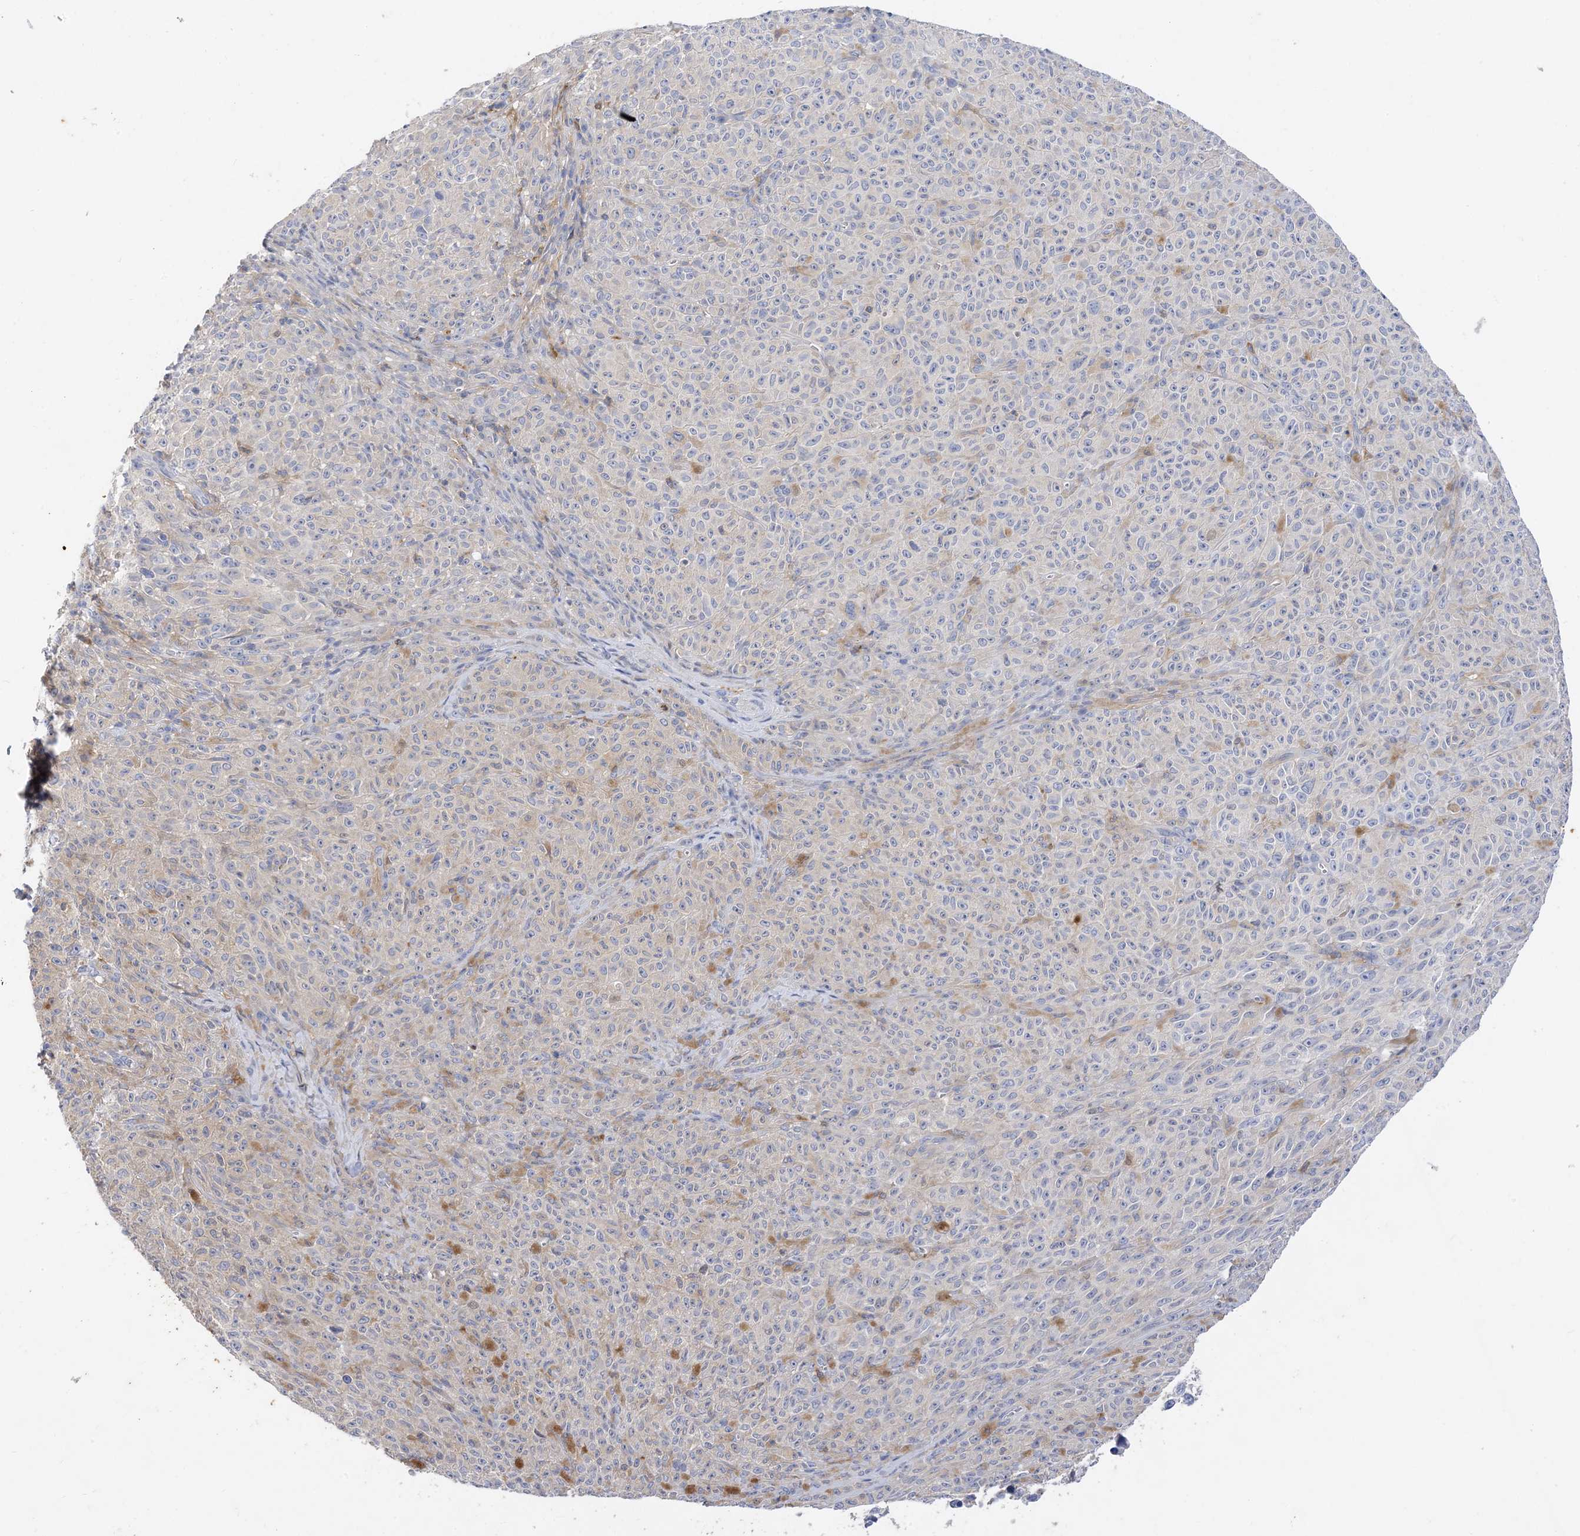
{"staining": {"intensity": "negative", "quantity": "none", "location": "none"}, "tissue": "melanoma", "cell_type": "Tumor cells", "image_type": "cancer", "snomed": [{"axis": "morphology", "description": "Malignant melanoma, NOS"}, {"axis": "topography", "description": "Skin"}], "caption": "Melanoma stained for a protein using IHC demonstrates no expression tumor cells.", "gene": "ARV1", "patient": {"sex": "female", "age": 82}}